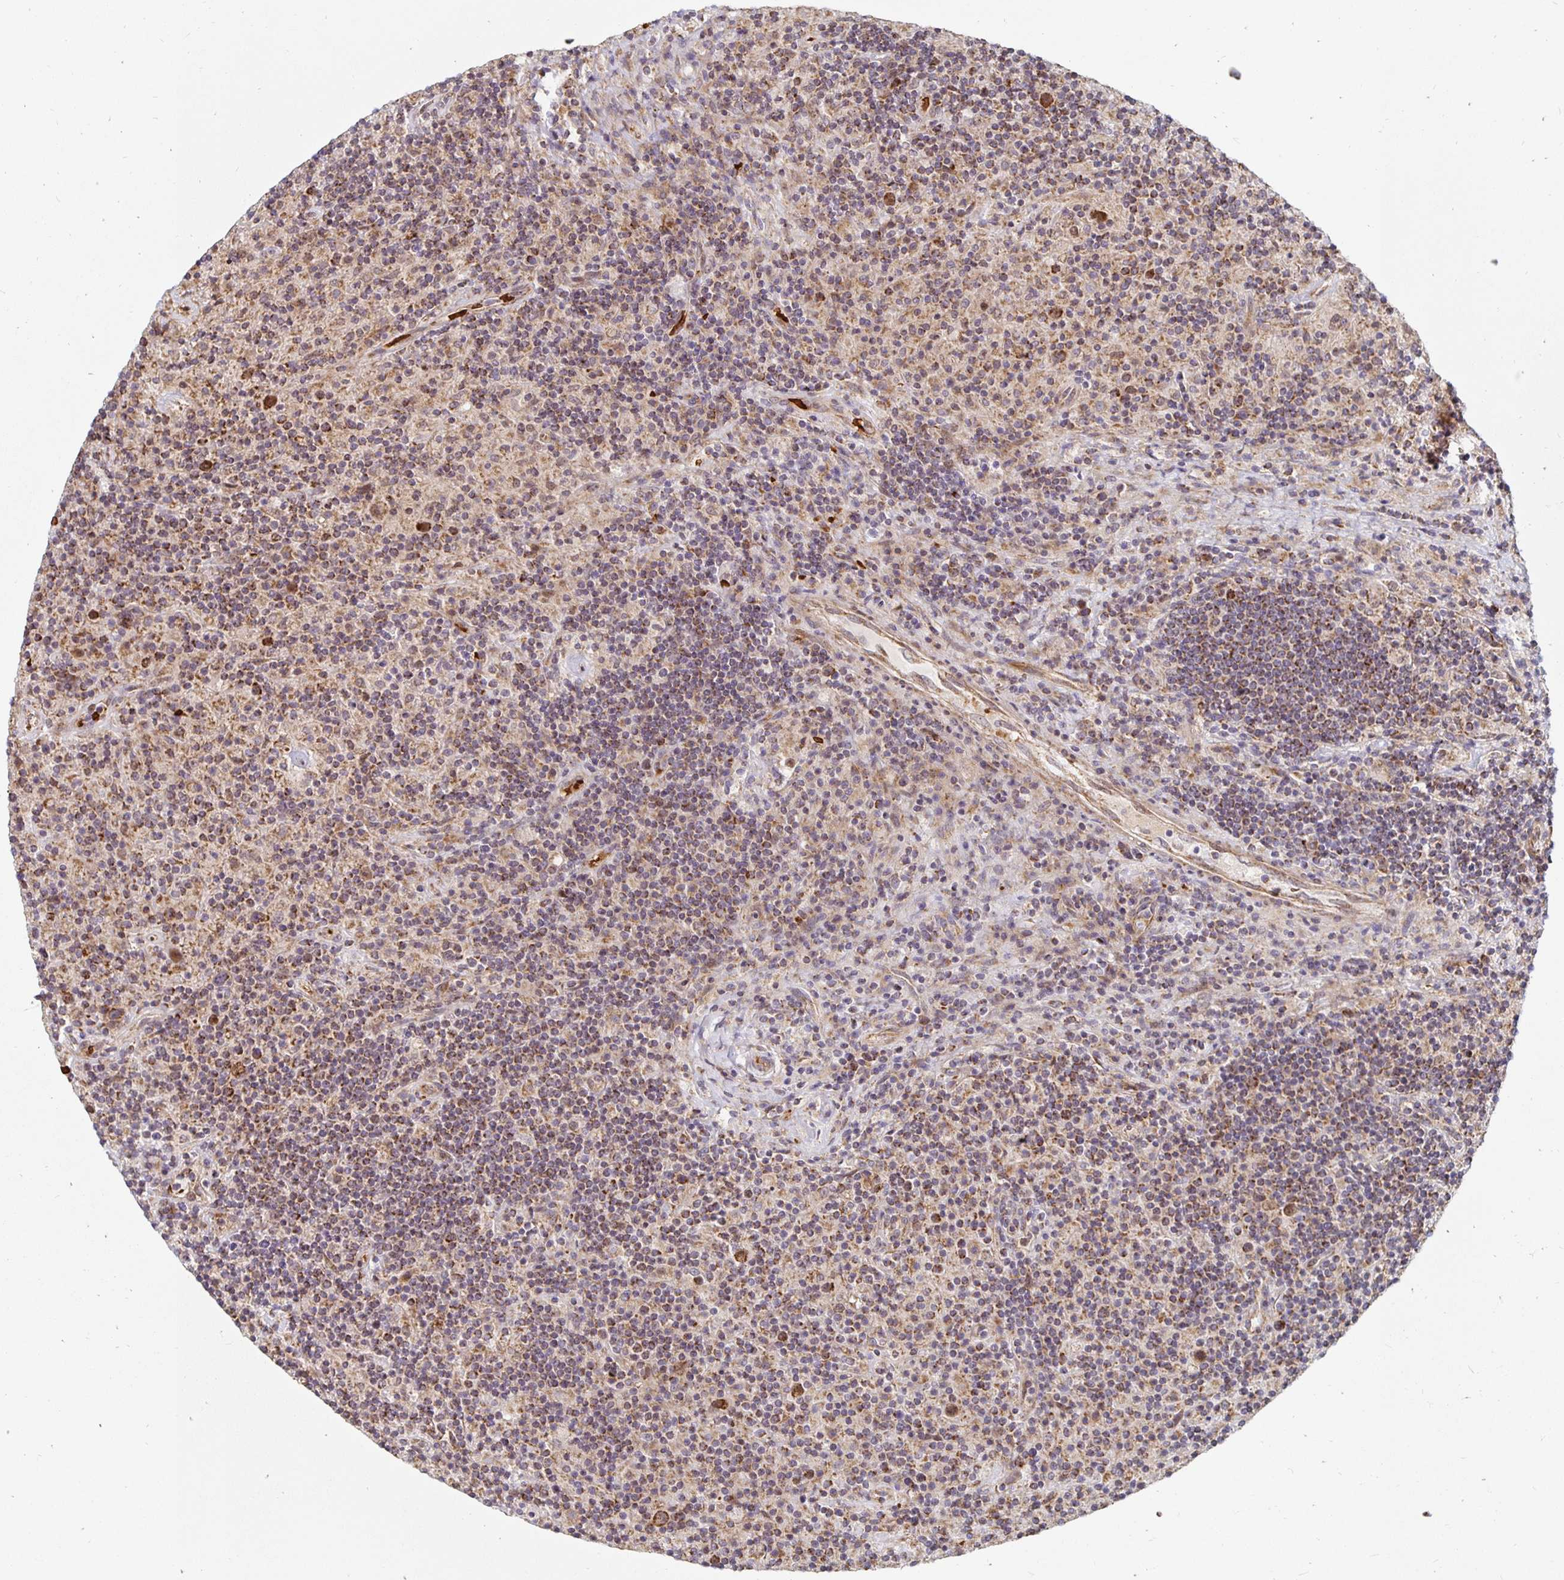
{"staining": {"intensity": "strong", "quantity": ">75%", "location": "cytoplasmic/membranous"}, "tissue": "lymphoma", "cell_type": "Tumor cells", "image_type": "cancer", "snomed": [{"axis": "morphology", "description": "Hodgkin's disease, NOS"}, {"axis": "topography", "description": "Lymph node"}], "caption": "Protein staining exhibits strong cytoplasmic/membranous staining in approximately >75% of tumor cells in lymphoma. The protein is shown in brown color, while the nuclei are stained blue.", "gene": "MRPL28", "patient": {"sex": "male", "age": 70}}